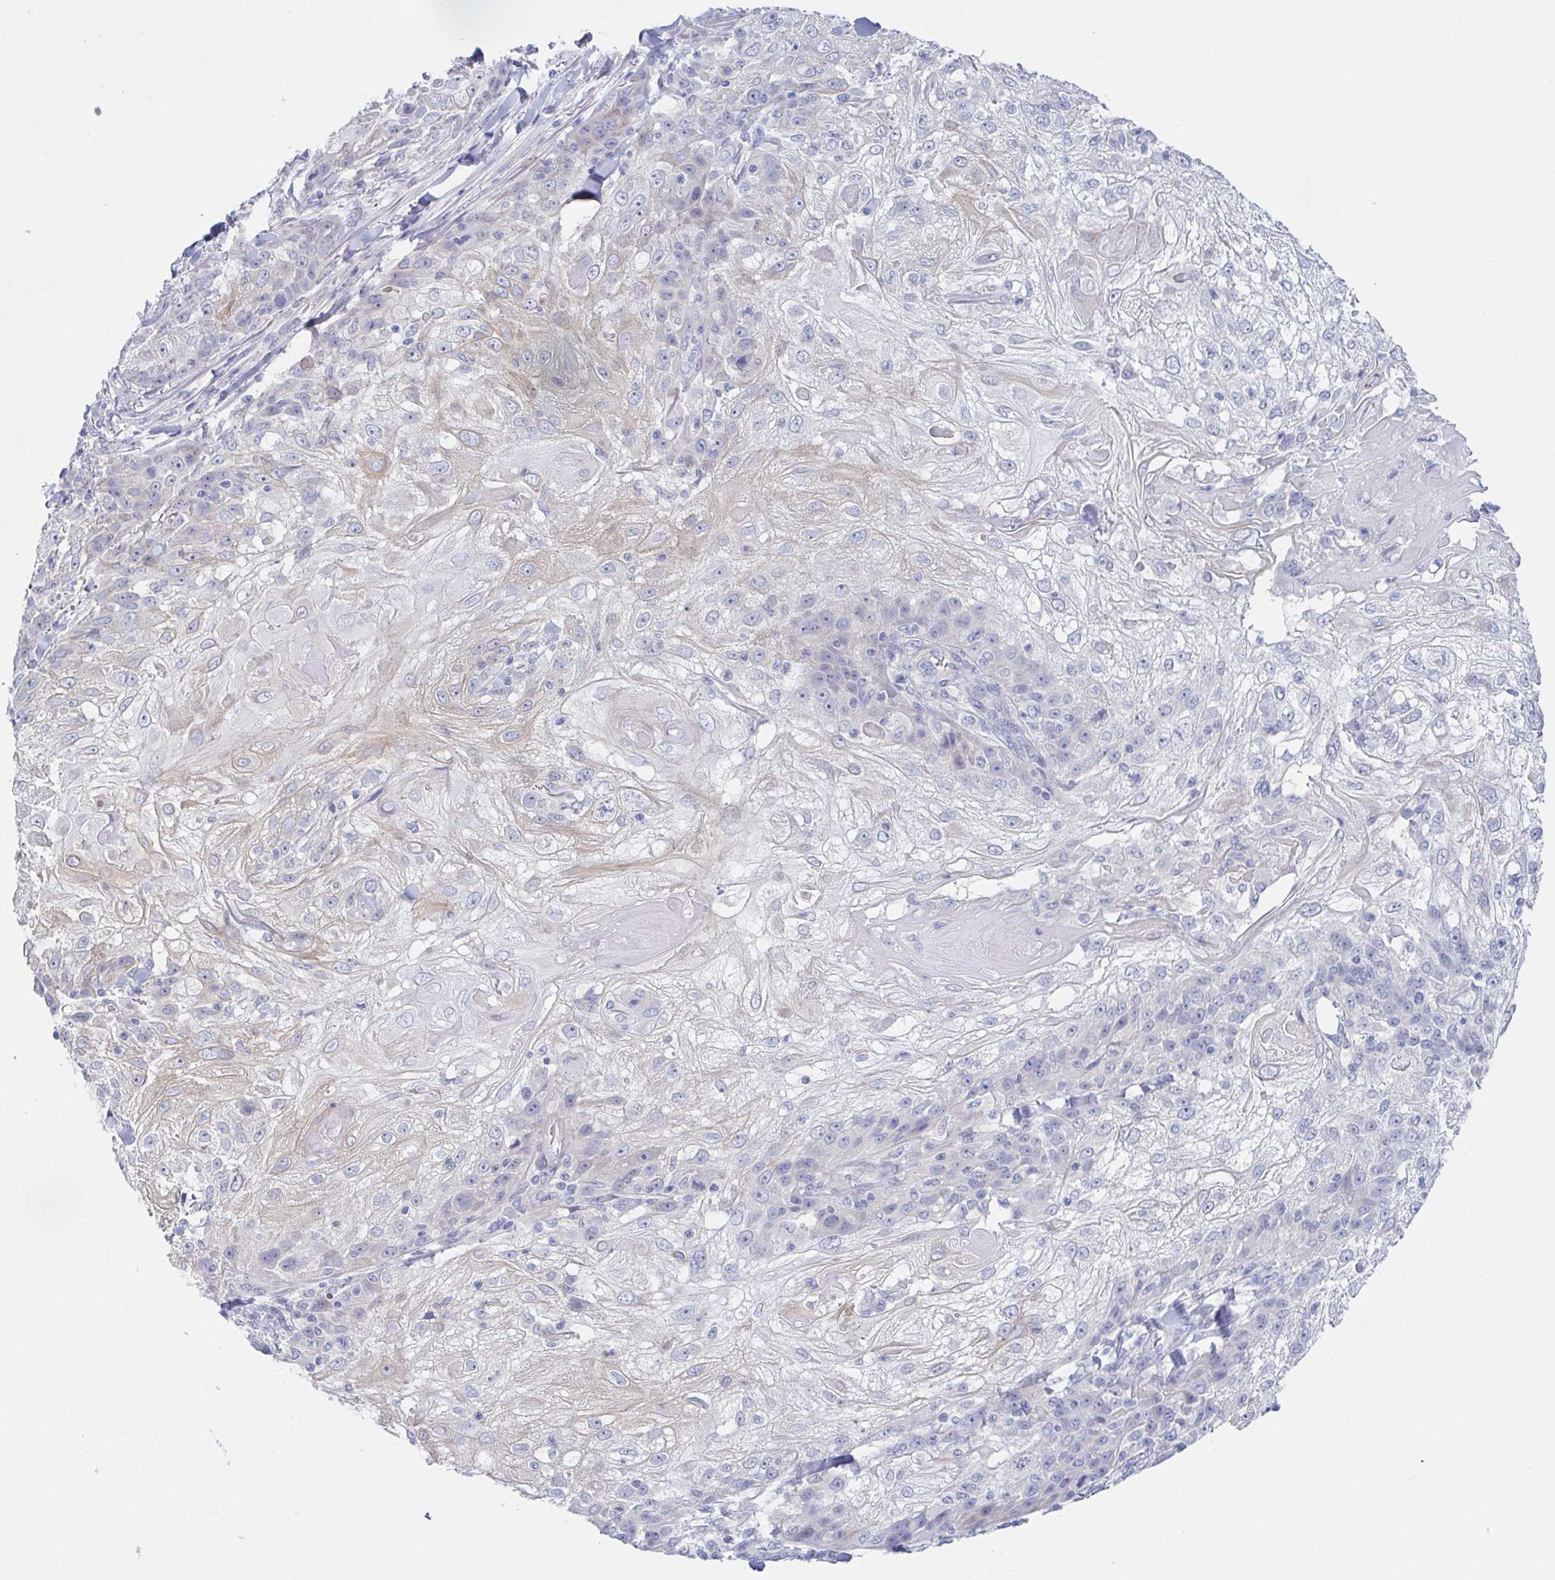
{"staining": {"intensity": "weak", "quantity": "<25%", "location": "cytoplasmic/membranous"}, "tissue": "skin cancer", "cell_type": "Tumor cells", "image_type": "cancer", "snomed": [{"axis": "morphology", "description": "Normal tissue, NOS"}, {"axis": "morphology", "description": "Squamous cell carcinoma, NOS"}, {"axis": "topography", "description": "Skin"}], "caption": "This is a image of IHC staining of squamous cell carcinoma (skin), which shows no expression in tumor cells. Brightfield microscopy of immunohistochemistry stained with DAB (3,3'-diaminobenzidine) (brown) and hematoxylin (blue), captured at high magnification.", "gene": "HTR2A", "patient": {"sex": "female", "age": 83}}